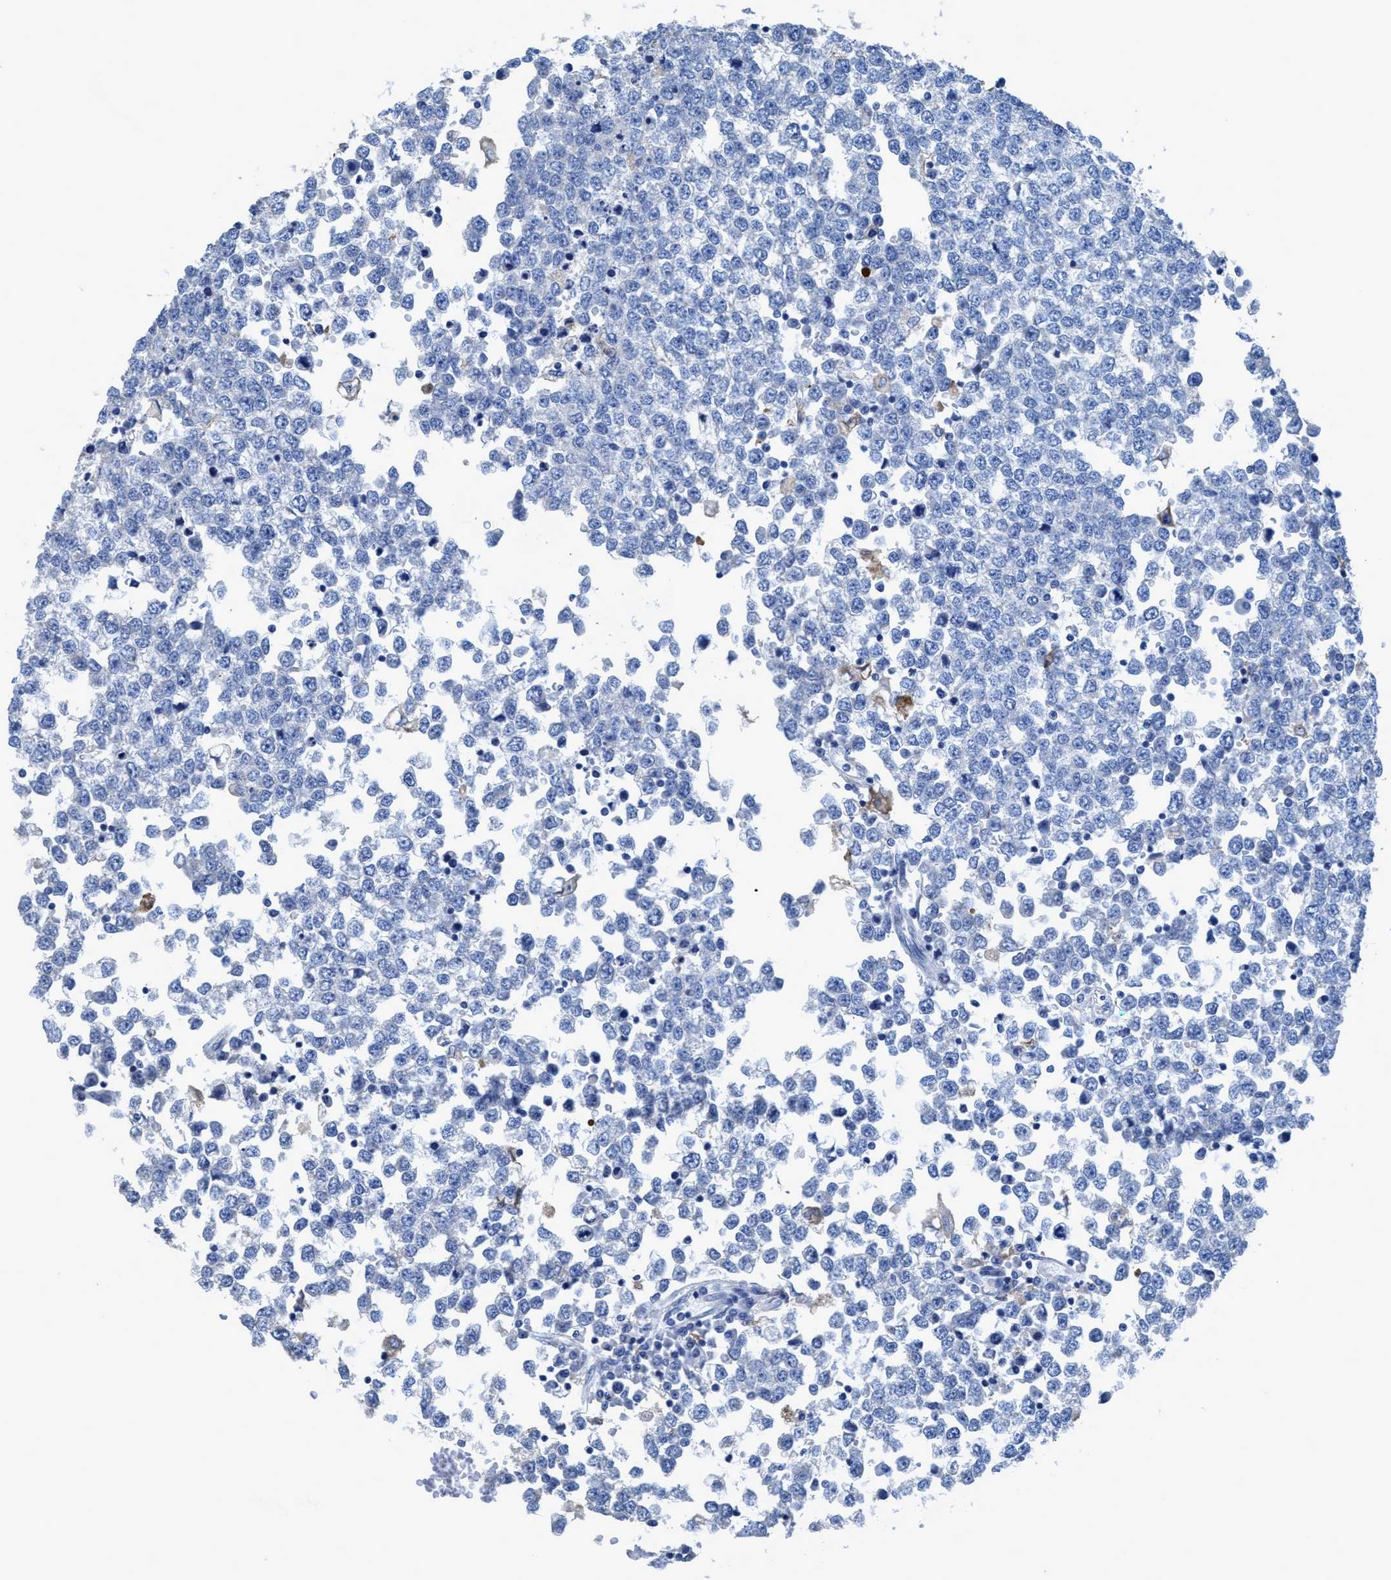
{"staining": {"intensity": "negative", "quantity": "none", "location": "none"}, "tissue": "testis cancer", "cell_type": "Tumor cells", "image_type": "cancer", "snomed": [{"axis": "morphology", "description": "Seminoma, NOS"}, {"axis": "topography", "description": "Testis"}], "caption": "A high-resolution histopathology image shows IHC staining of testis cancer (seminoma), which reveals no significant expression in tumor cells. Nuclei are stained in blue.", "gene": "DNAI1", "patient": {"sex": "male", "age": 65}}